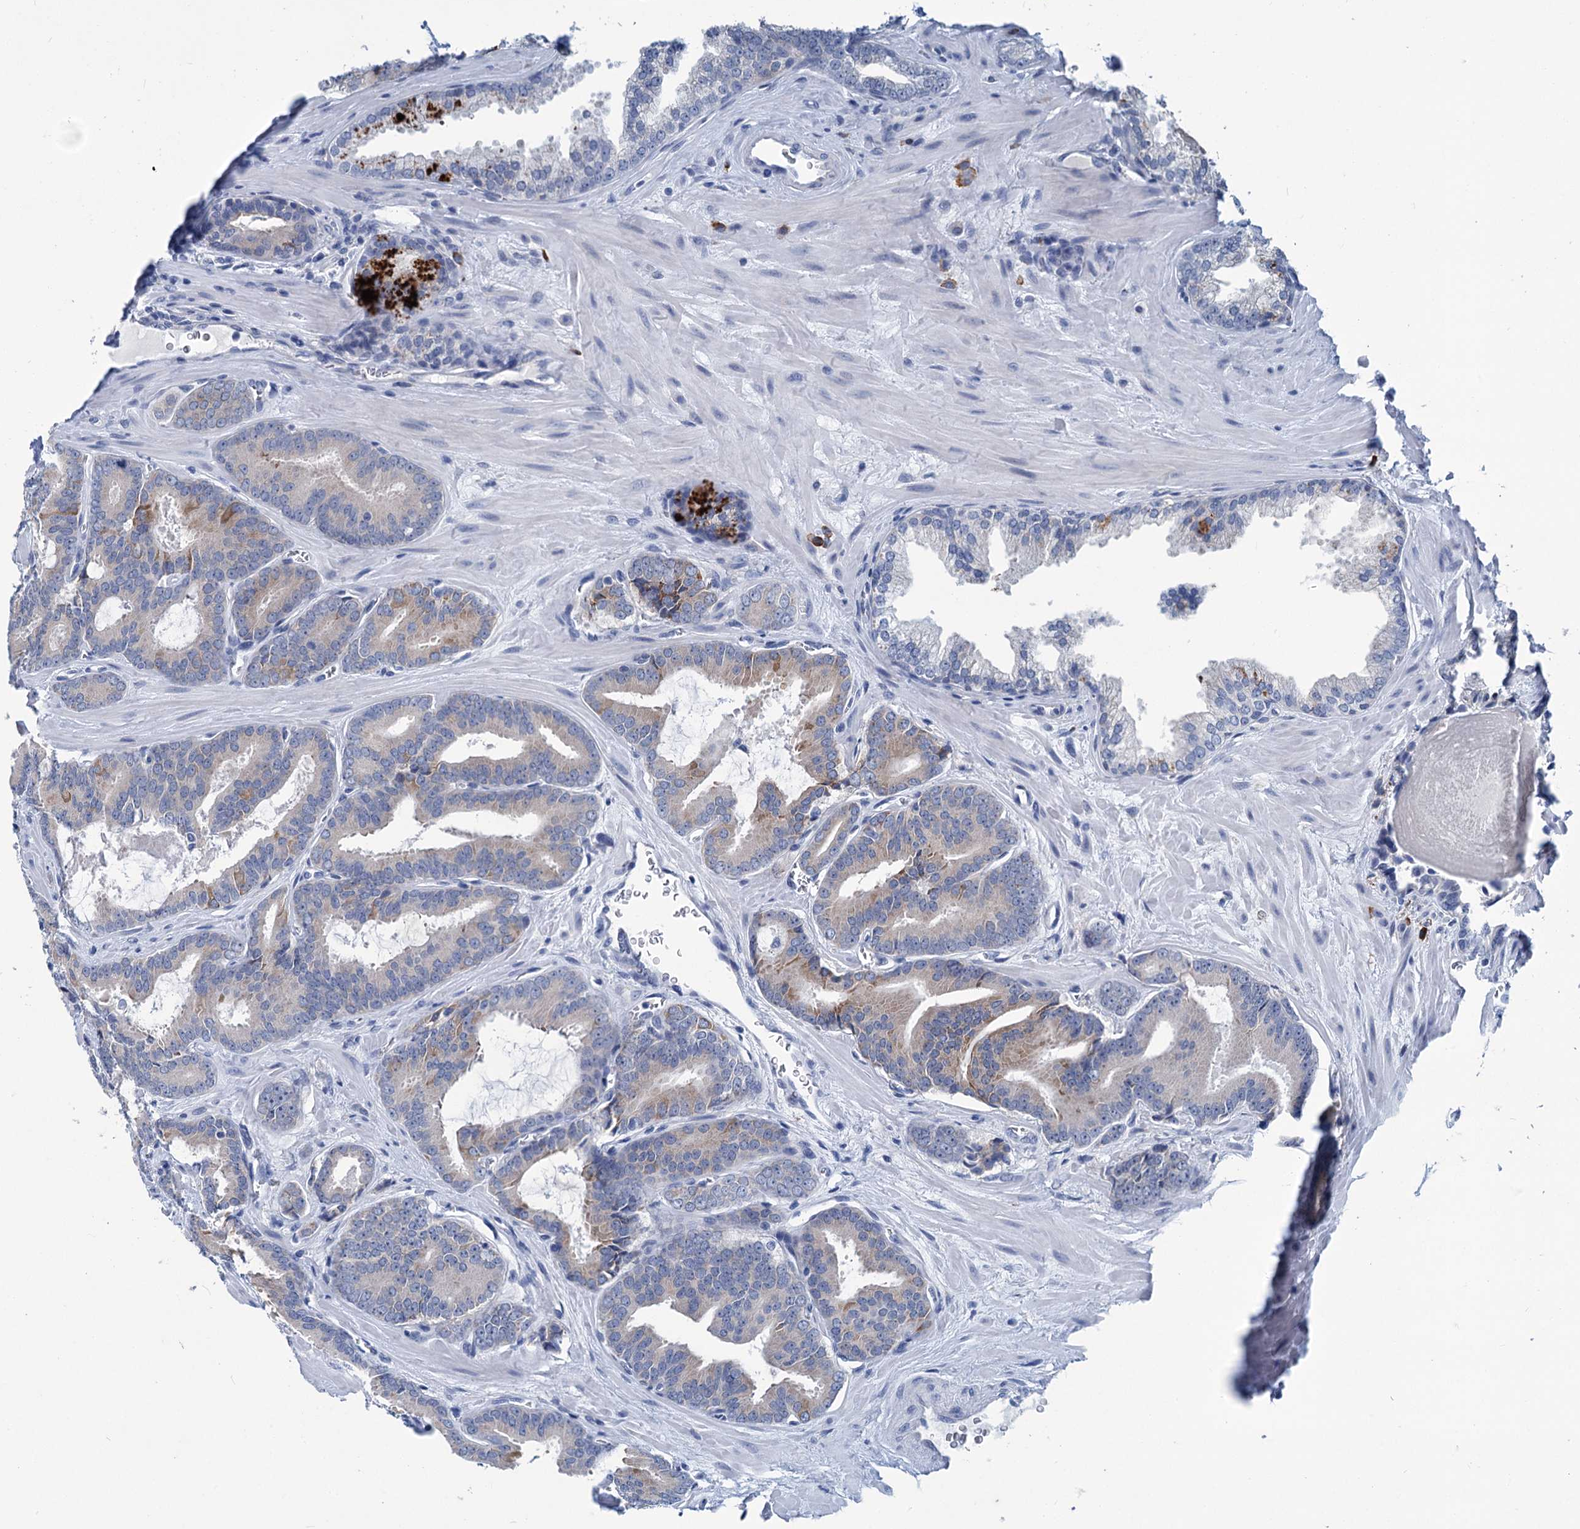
{"staining": {"intensity": "moderate", "quantity": "<25%", "location": "cytoplasmic/membranous"}, "tissue": "prostate cancer", "cell_type": "Tumor cells", "image_type": "cancer", "snomed": [{"axis": "morphology", "description": "Adenocarcinoma, High grade"}, {"axis": "topography", "description": "Prostate"}], "caption": "Human high-grade adenocarcinoma (prostate) stained for a protein (brown) demonstrates moderate cytoplasmic/membranous positive expression in about <25% of tumor cells.", "gene": "NEU3", "patient": {"sex": "male", "age": 66}}